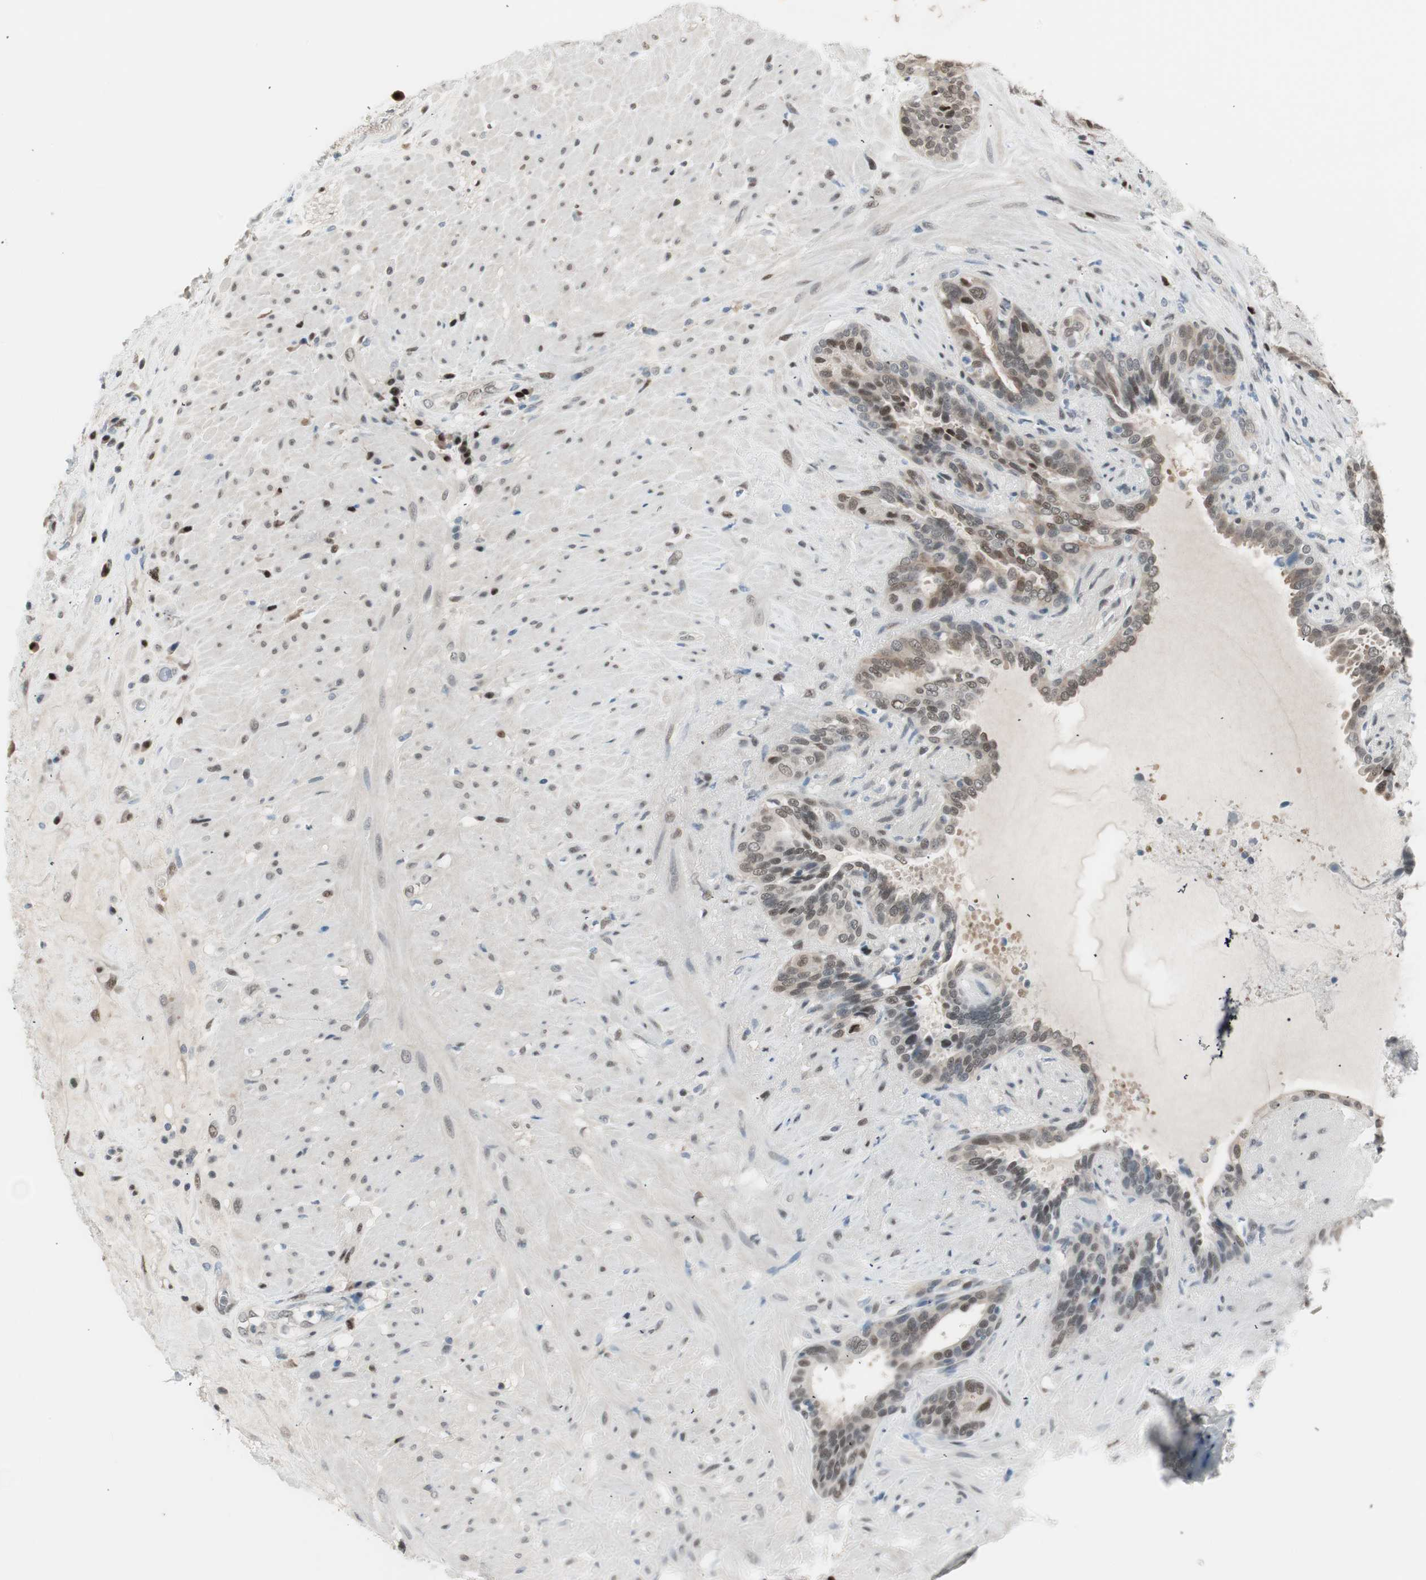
{"staining": {"intensity": "moderate", "quantity": ">75%", "location": "nuclear"}, "tissue": "seminal vesicle", "cell_type": "Glandular cells", "image_type": "normal", "snomed": [{"axis": "morphology", "description": "Normal tissue, NOS"}, {"axis": "topography", "description": "Seminal veicle"}], "caption": "Immunohistochemistry micrograph of normal seminal vesicle: seminal vesicle stained using immunohistochemistry (IHC) shows medium levels of moderate protein expression localized specifically in the nuclear of glandular cells, appearing as a nuclear brown color.", "gene": "LONP2", "patient": {"sex": "male", "age": 61}}